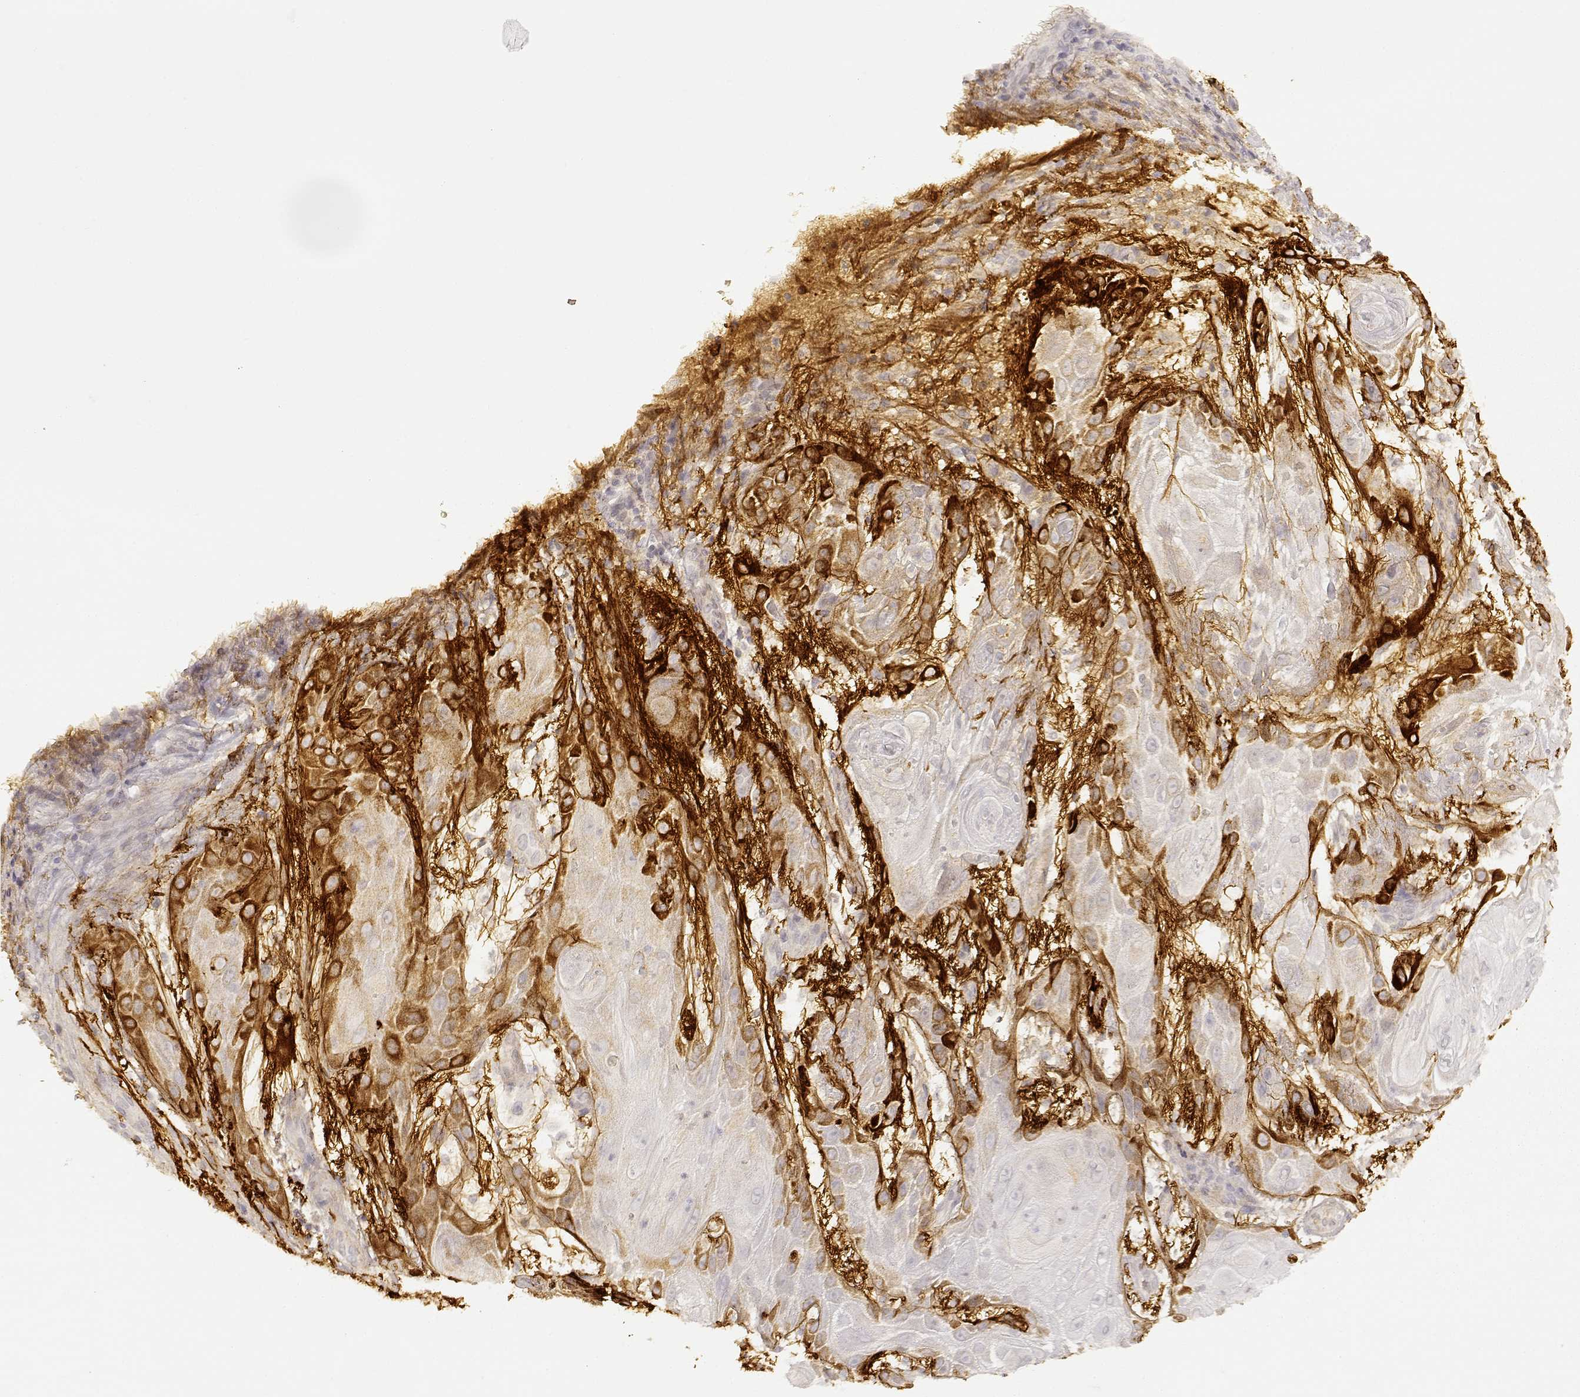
{"staining": {"intensity": "moderate", "quantity": ">75%", "location": "cytoplasmic/membranous"}, "tissue": "skin cancer", "cell_type": "Tumor cells", "image_type": "cancer", "snomed": [{"axis": "morphology", "description": "Squamous cell carcinoma, NOS"}, {"axis": "topography", "description": "Skin"}], "caption": "There is medium levels of moderate cytoplasmic/membranous expression in tumor cells of skin cancer (squamous cell carcinoma), as demonstrated by immunohistochemical staining (brown color).", "gene": "LAMC2", "patient": {"sex": "male", "age": 62}}